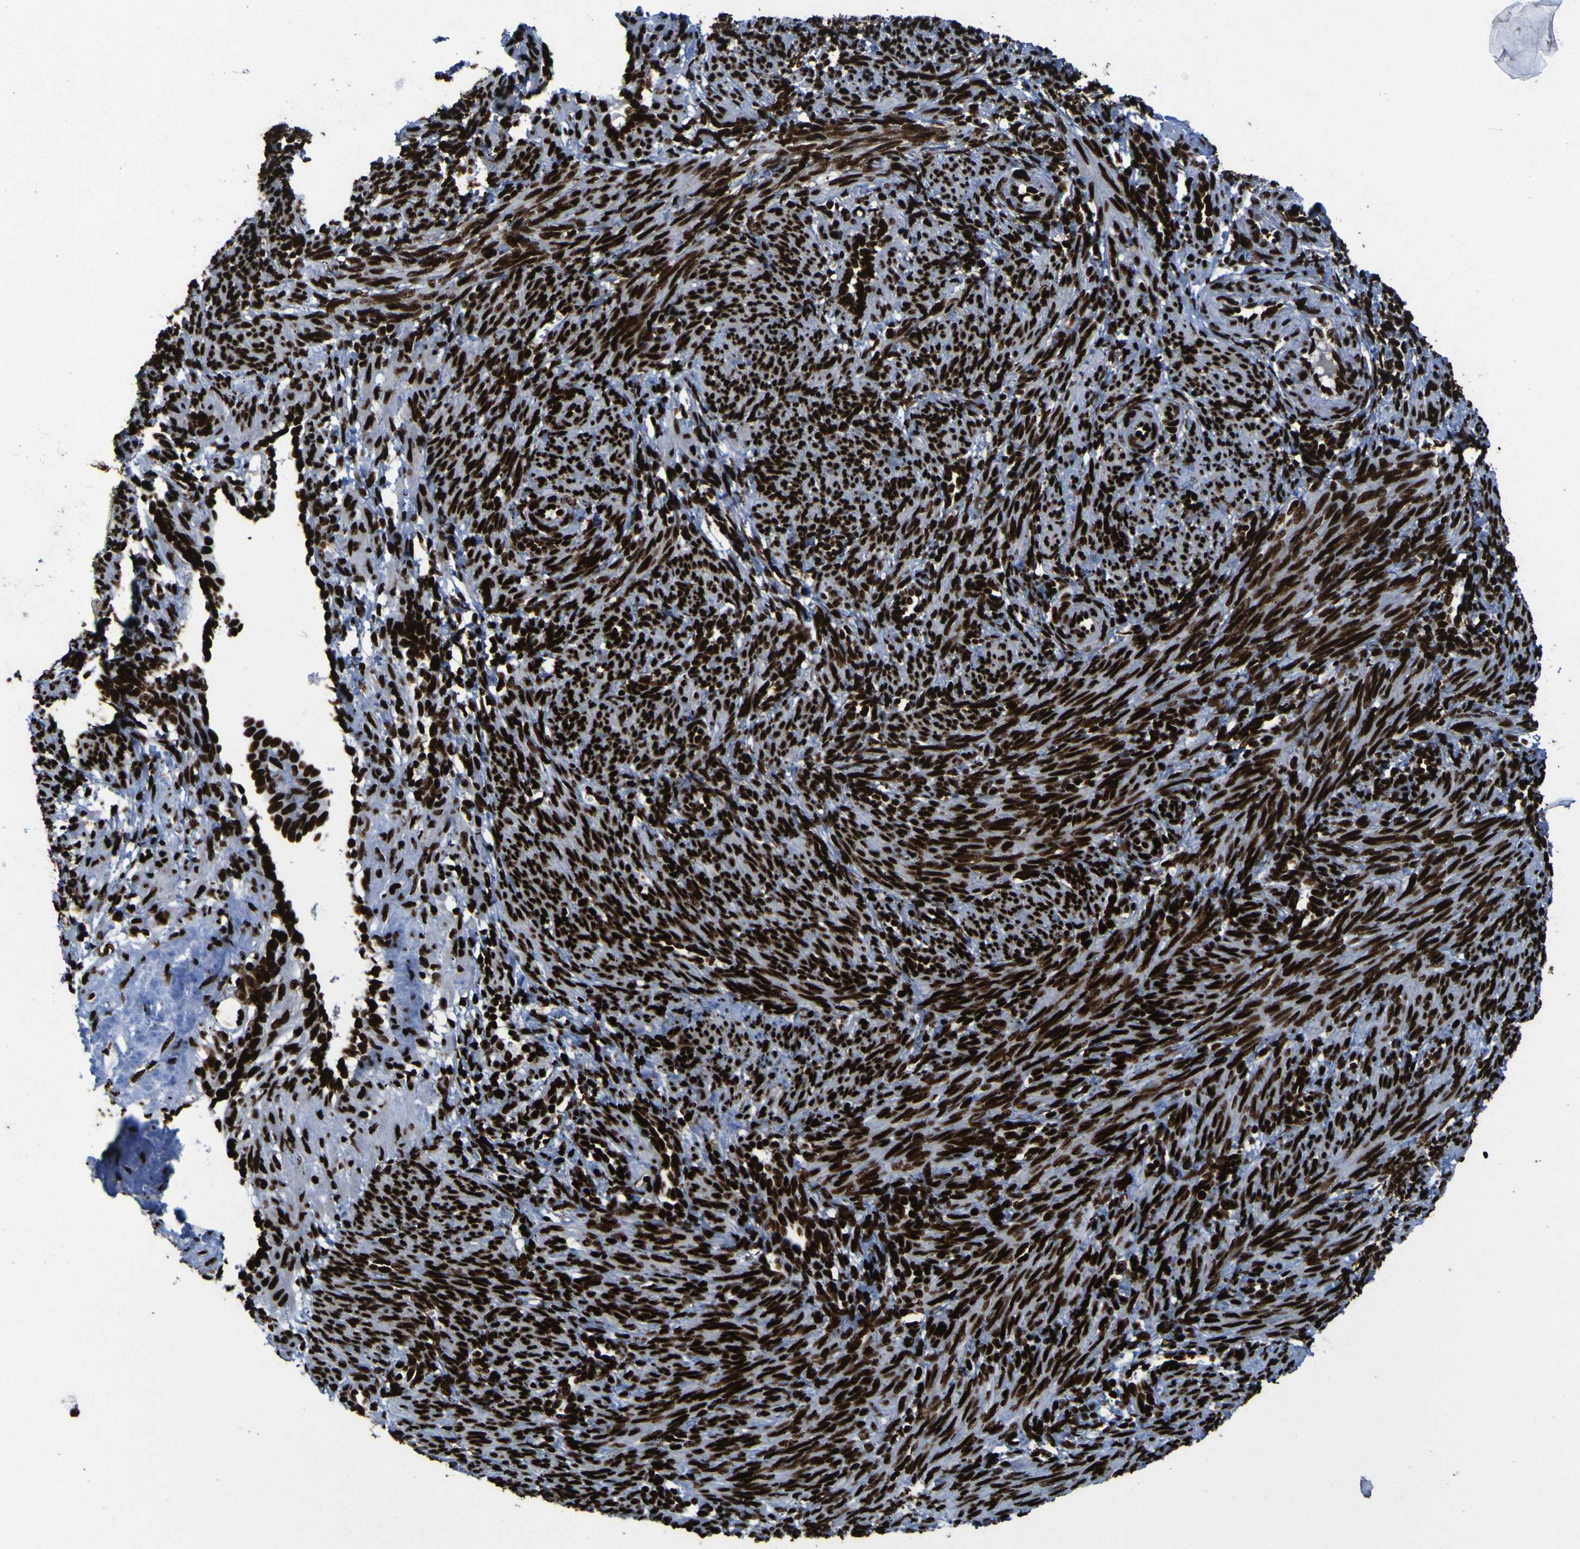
{"staining": {"intensity": "strong", "quantity": ">75%", "location": "nuclear"}, "tissue": "smooth muscle", "cell_type": "Smooth muscle cells", "image_type": "normal", "snomed": [{"axis": "morphology", "description": "Normal tissue, NOS"}, {"axis": "topography", "description": "Endometrium"}], "caption": "Immunohistochemical staining of benign smooth muscle exhibits high levels of strong nuclear expression in about >75% of smooth muscle cells. (Brightfield microscopy of DAB IHC at high magnification).", "gene": "NPM1", "patient": {"sex": "female", "age": 33}}